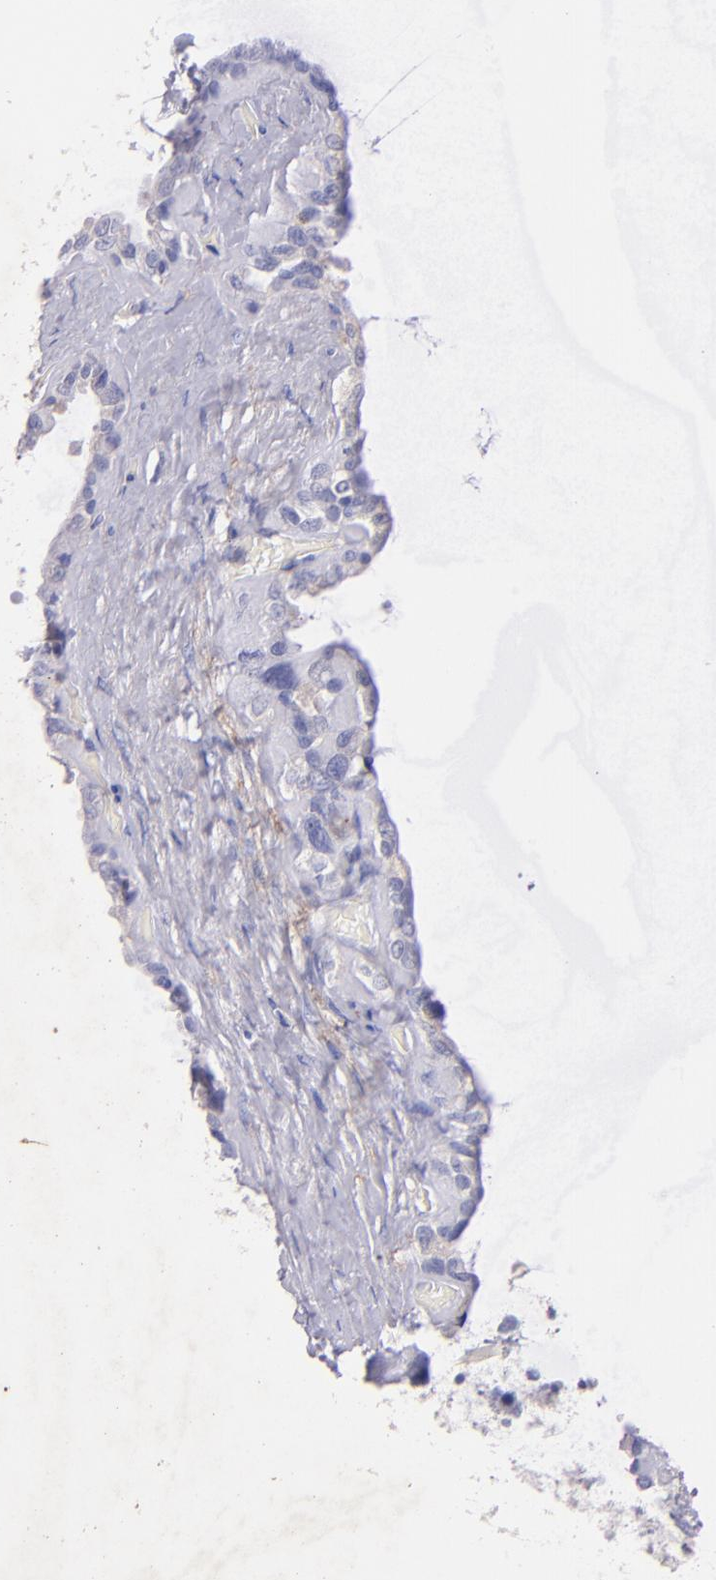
{"staining": {"intensity": "negative", "quantity": "none", "location": "none"}, "tissue": "seminal vesicle", "cell_type": "Glandular cells", "image_type": "normal", "snomed": [{"axis": "morphology", "description": "Normal tissue, NOS"}, {"axis": "morphology", "description": "Inflammation, NOS"}, {"axis": "topography", "description": "Urinary bladder"}, {"axis": "topography", "description": "Prostate"}, {"axis": "topography", "description": "Seminal veicle"}], "caption": "IHC photomicrograph of benign human seminal vesicle stained for a protein (brown), which displays no staining in glandular cells. (DAB immunohistochemistry (IHC), high magnification).", "gene": "RET", "patient": {"sex": "male", "age": 82}}